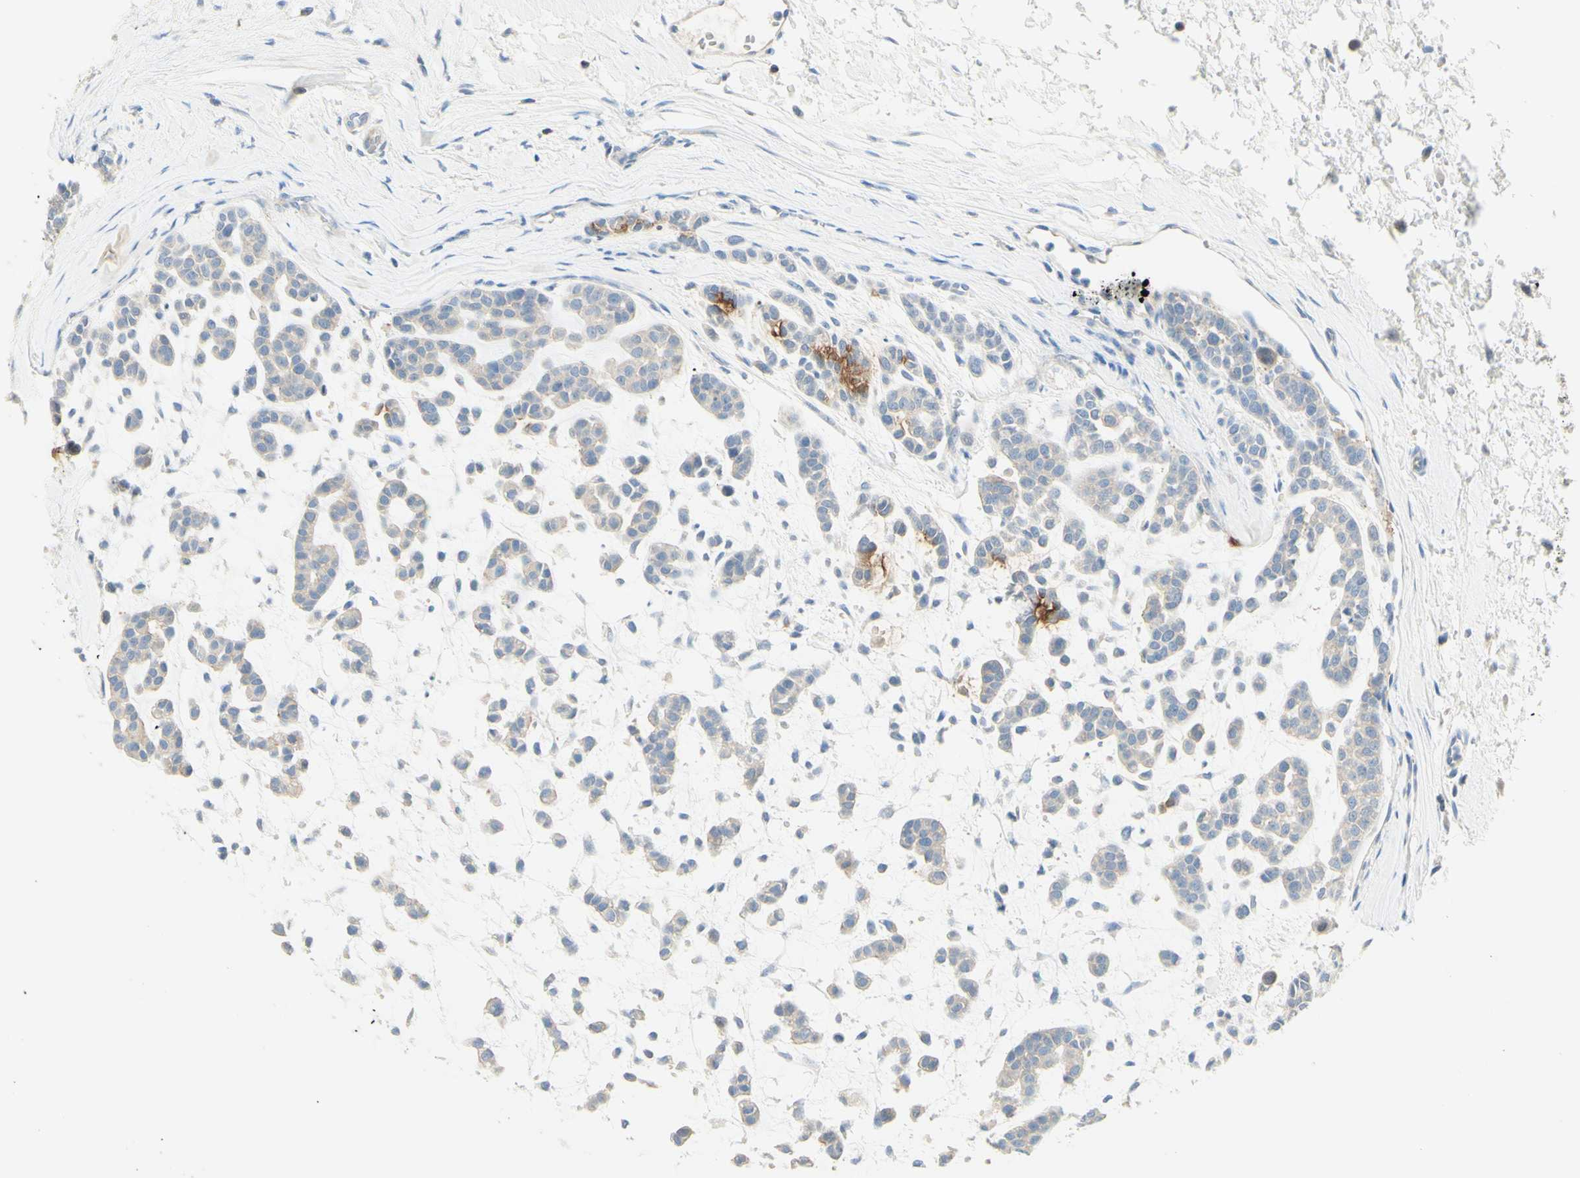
{"staining": {"intensity": "weak", "quantity": "25%-75%", "location": "cytoplasmic/membranous"}, "tissue": "head and neck cancer", "cell_type": "Tumor cells", "image_type": "cancer", "snomed": [{"axis": "morphology", "description": "Adenocarcinoma, NOS"}, {"axis": "morphology", "description": "Adenoma, NOS"}, {"axis": "topography", "description": "Head-Neck"}], "caption": "A low amount of weak cytoplasmic/membranous staining is identified in approximately 25%-75% of tumor cells in head and neck adenoma tissue.", "gene": "MTM1", "patient": {"sex": "female", "age": 55}}